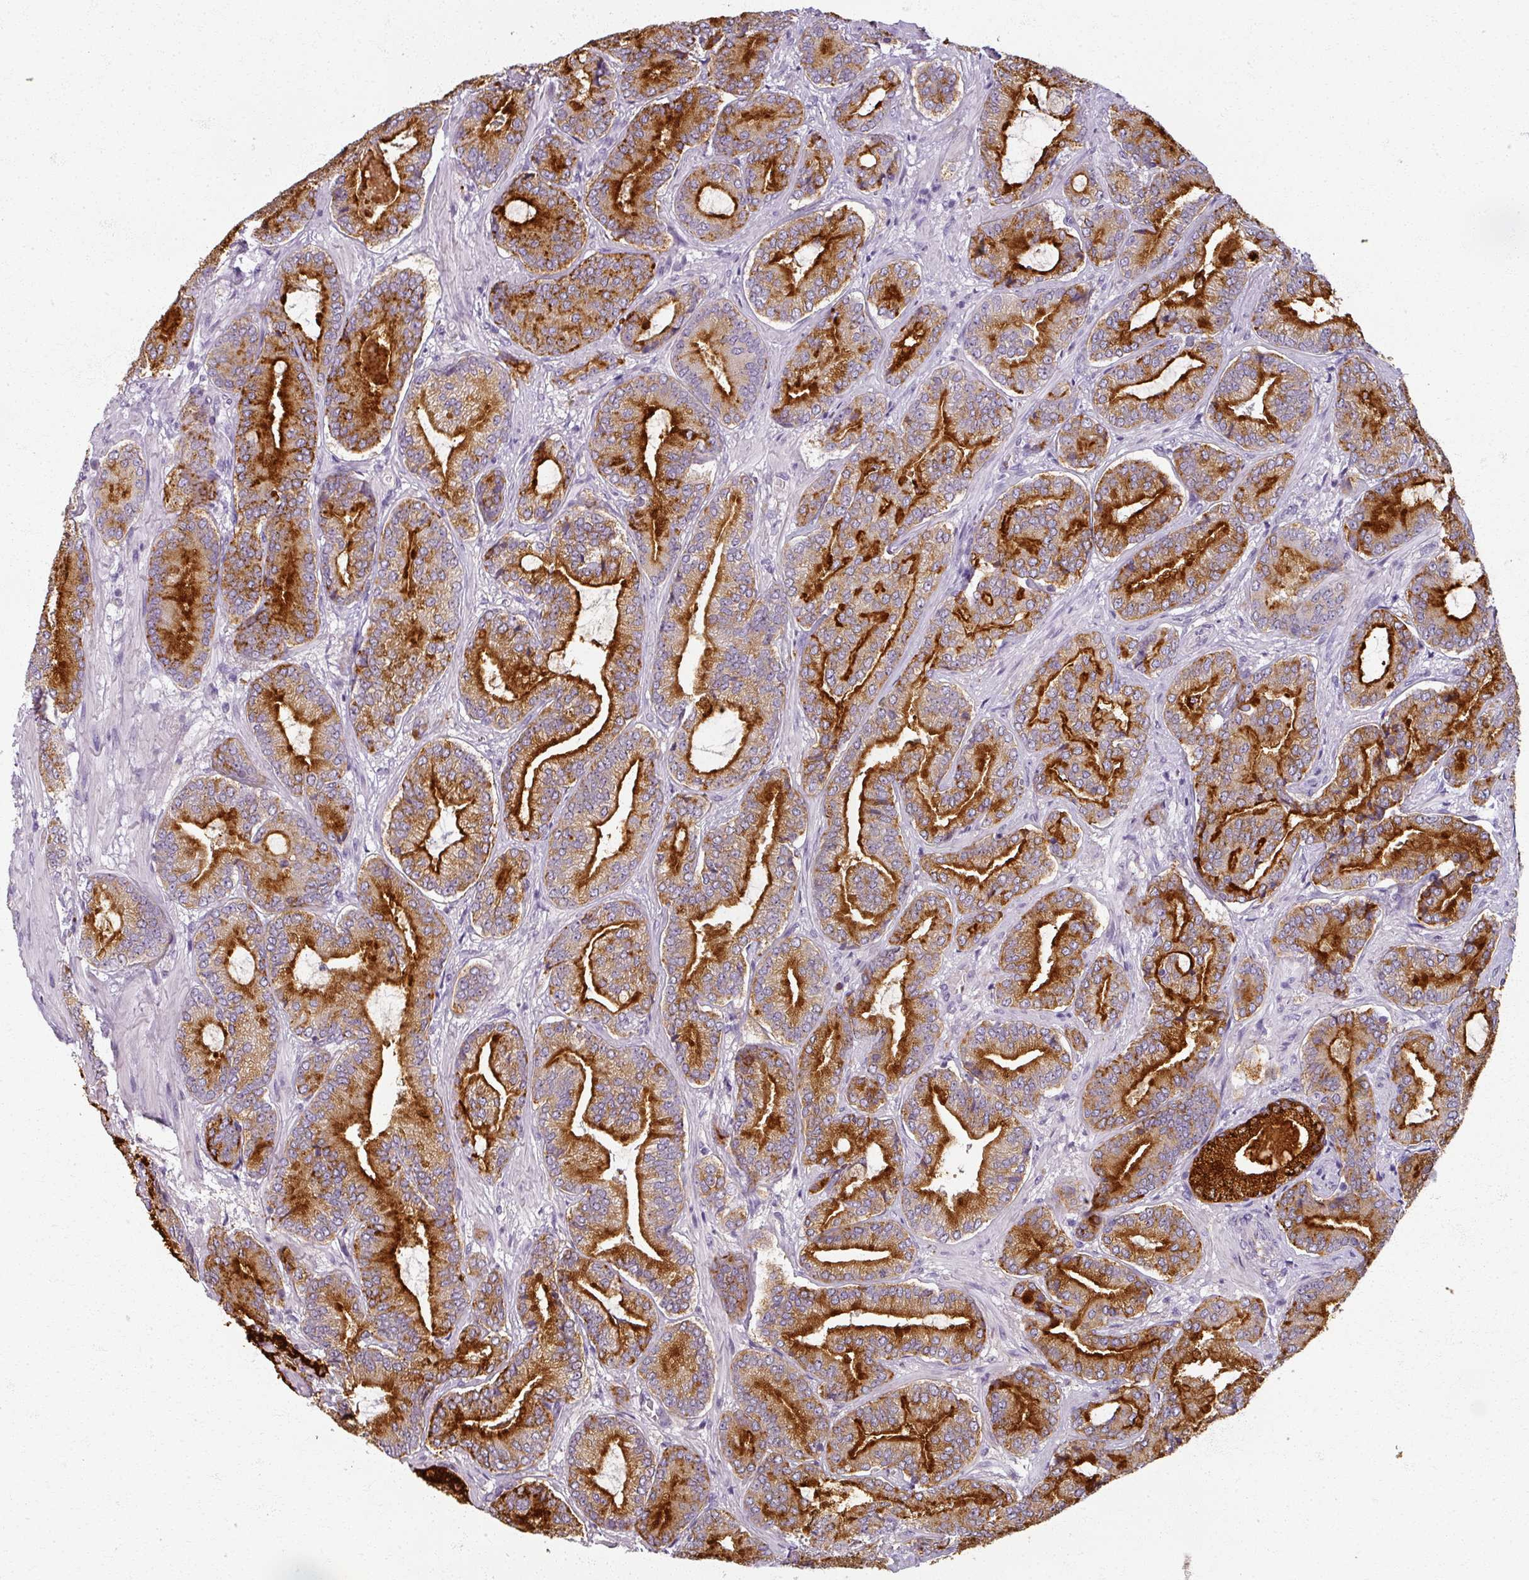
{"staining": {"intensity": "strong", "quantity": ">75%", "location": "cytoplasmic/membranous"}, "tissue": "prostate cancer", "cell_type": "Tumor cells", "image_type": "cancer", "snomed": [{"axis": "morphology", "description": "Adenocarcinoma, Low grade"}, {"axis": "topography", "description": "Prostate and seminal vesicle, NOS"}], "caption": "This is a histology image of IHC staining of prostate low-grade adenocarcinoma, which shows strong staining in the cytoplasmic/membranous of tumor cells.", "gene": "RFPL2", "patient": {"sex": "male", "age": 61}}